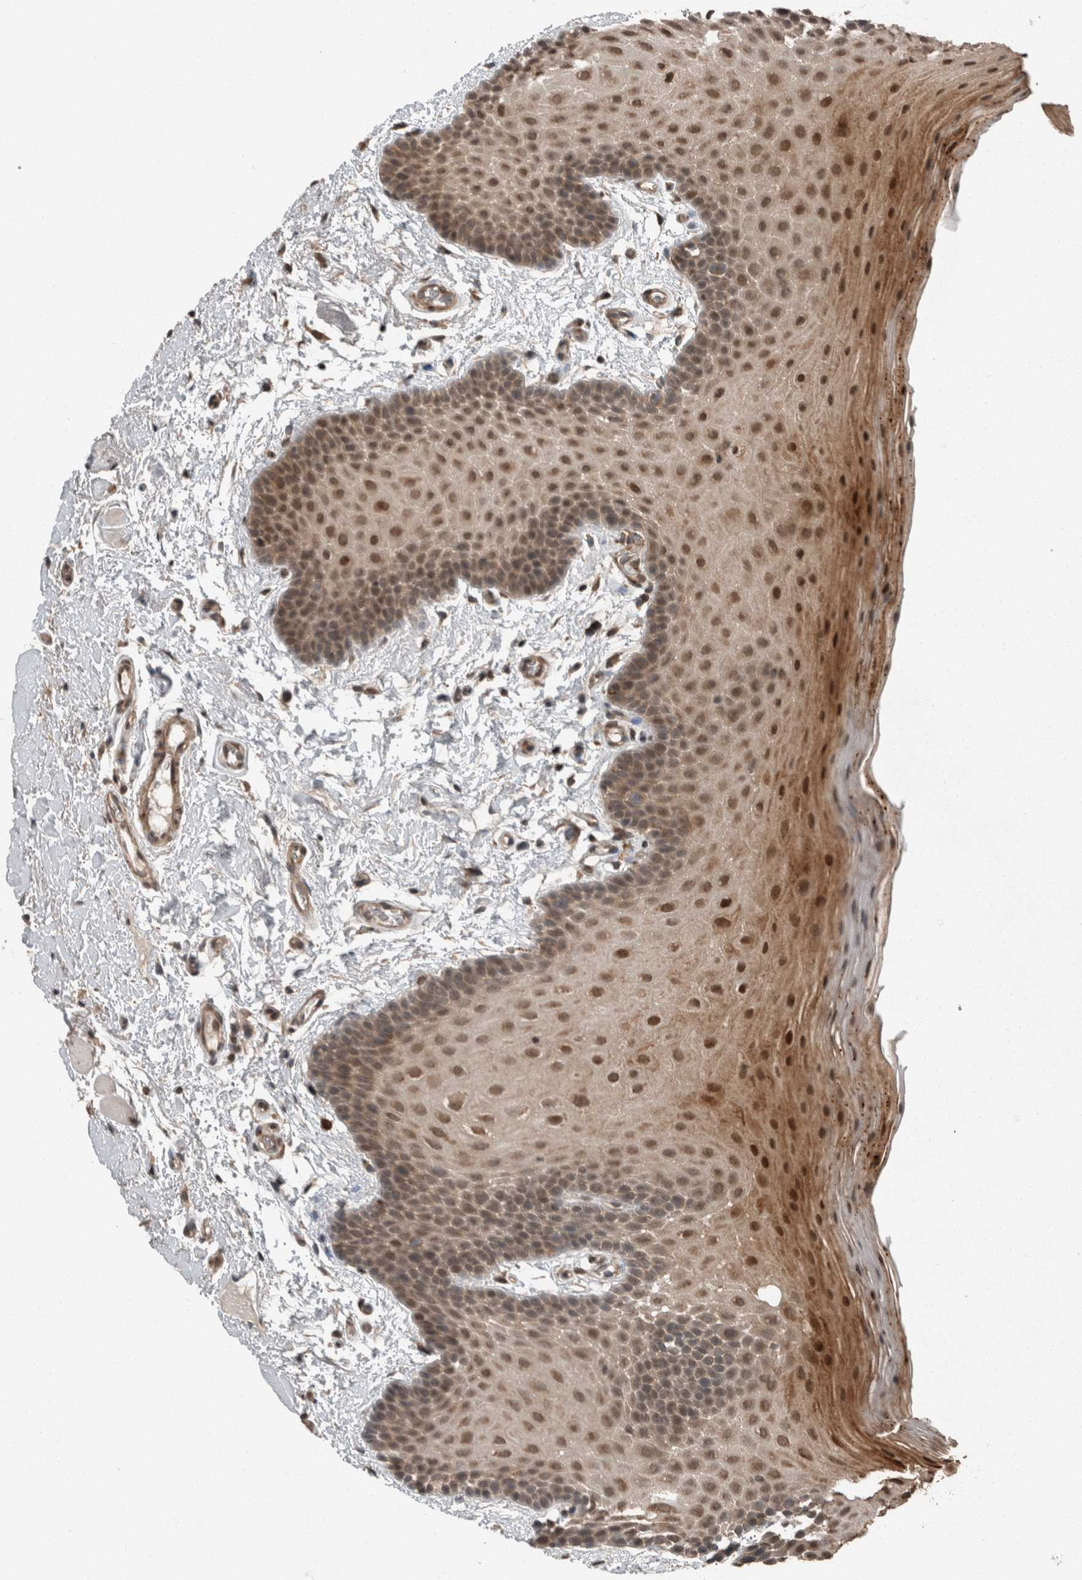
{"staining": {"intensity": "moderate", "quantity": ">75%", "location": "cytoplasmic/membranous,nuclear"}, "tissue": "oral mucosa", "cell_type": "Squamous epithelial cells", "image_type": "normal", "snomed": [{"axis": "morphology", "description": "Normal tissue, NOS"}, {"axis": "topography", "description": "Oral tissue"}], "caption": "Oral mucosa was stained to show a protein in brown. There is medium levels of moderate cytoplasmic/membranous,nuclear staining in approximately >75% of squamous epithelial cells. The staining was performed using DAB, with brown indicating positive protein expression. Nuclei are stained blue with hematoxylin.", "gene": "MYO1E", "patient": {"sex": "male", "age": 62}}